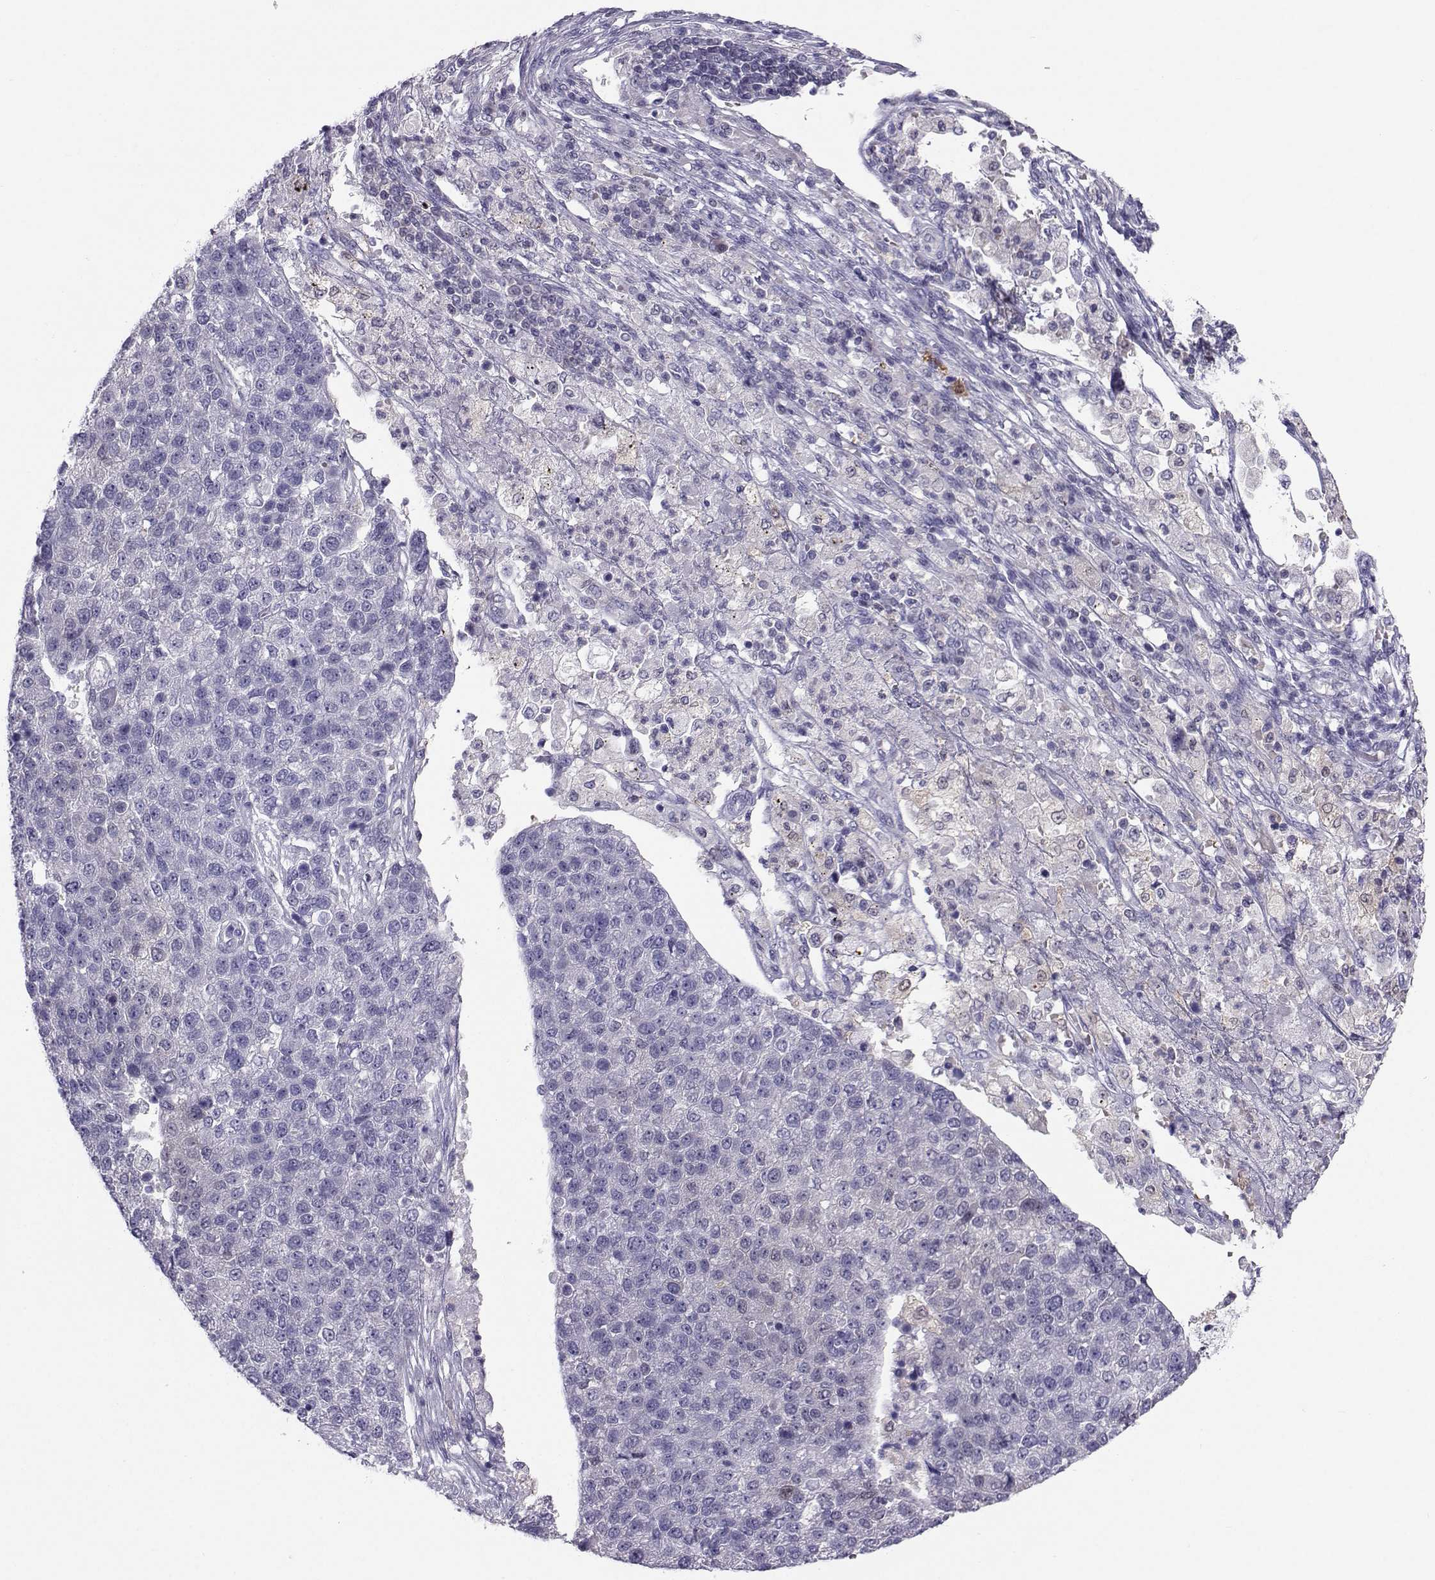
{"staining": {"intensity": "negative", "quantity": "none", "location": "none"}, "tissue": "pancreatic cancer", "cell_type": "Tumor cells", "image_type": "cancer", "snomed": [{"axis": "morphology", "description": "Adenocarcinoma, NOS"}, {"axis": "topography", "description": "Pancreas"}], "caption": "DAB immunohistochemical staining of human pancreatic adenocarcinoma reveals no significant expression in tumor cells. The staining was performed using DAB (3,3'-diaminobenzidine) to visualize the protein expression in brown, while the nuclei were stained in blue with hematoxylin (Magnification: 20x).", "gene": "PGK1", "patient": {"sex": "female", "age": 61}}